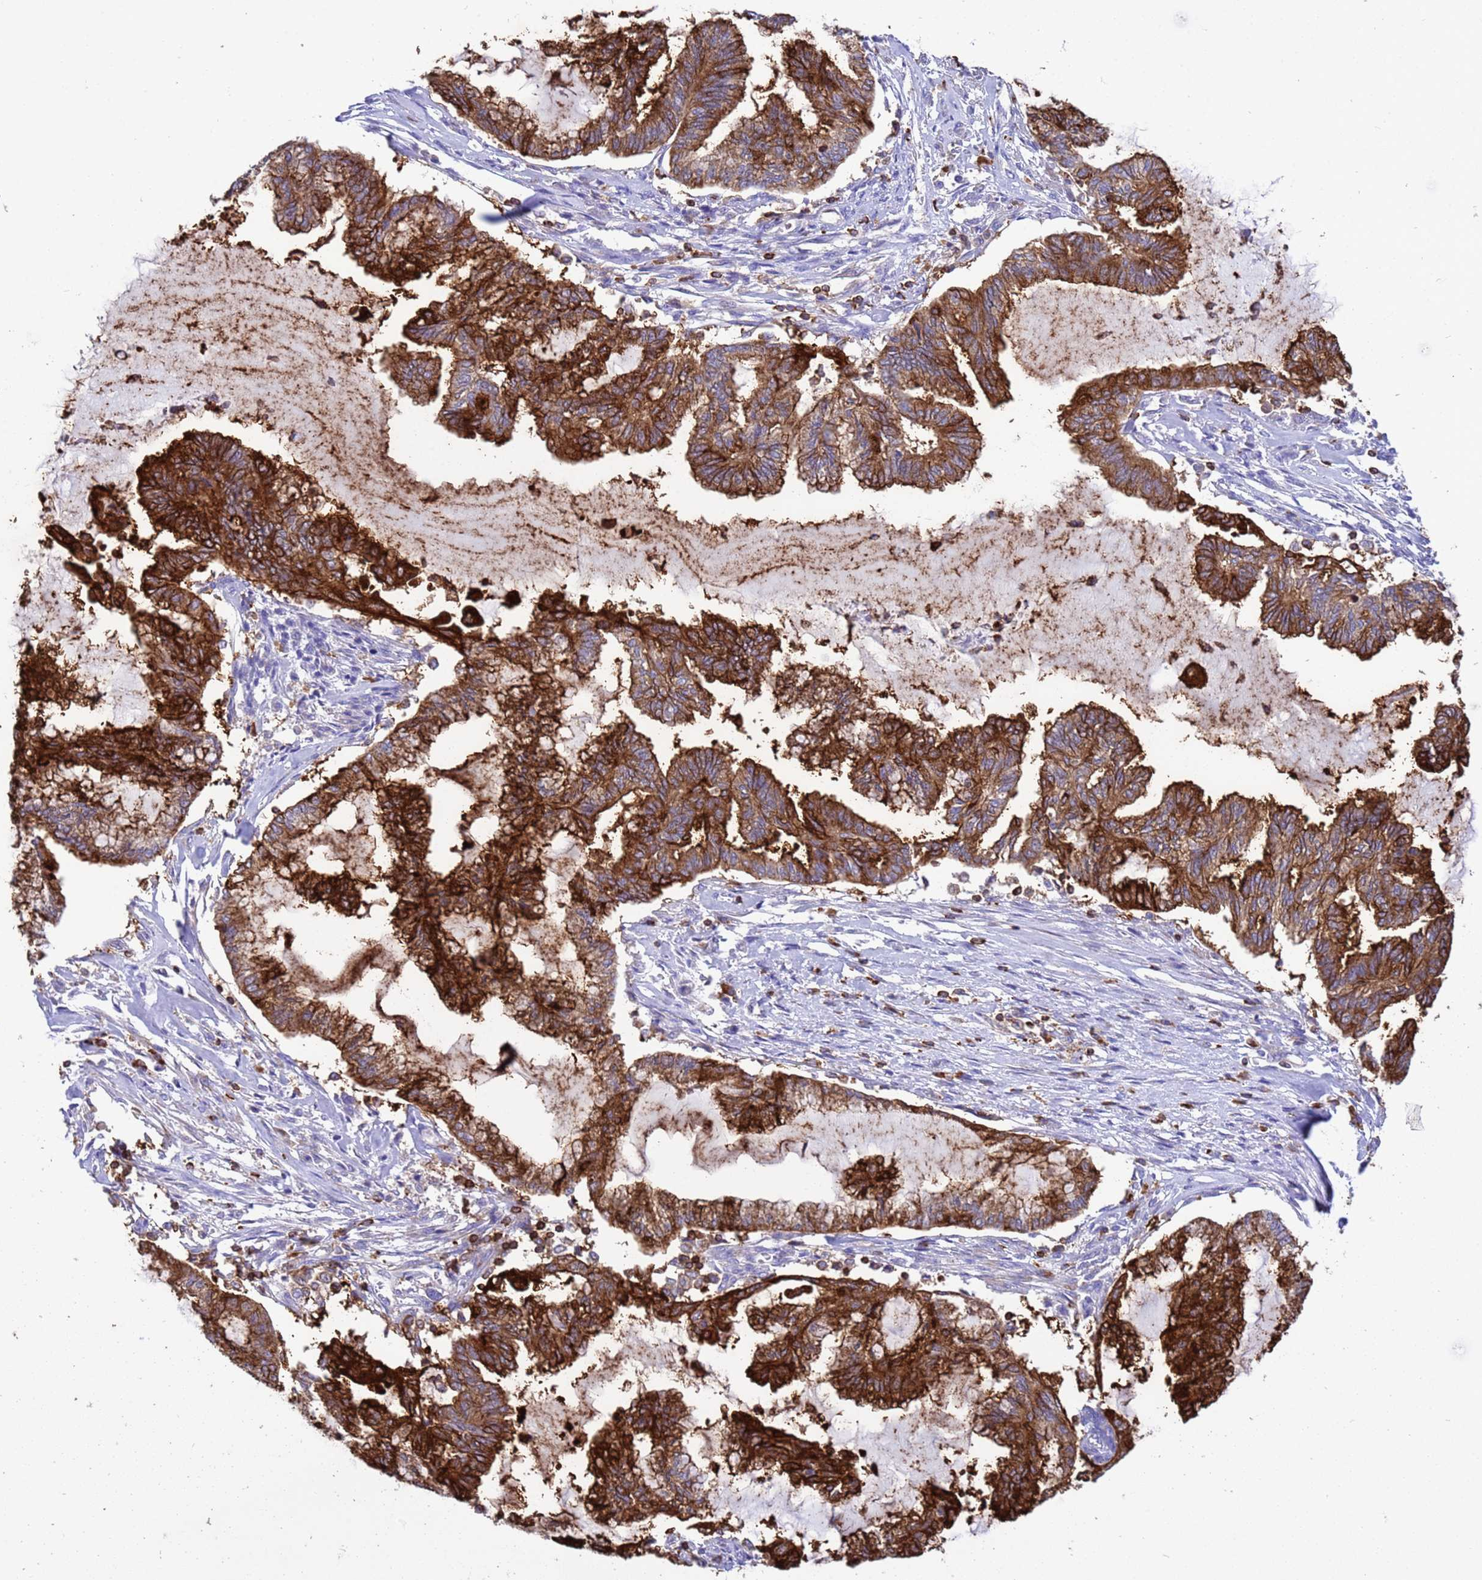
{"staining": {"intensity": "strong", "quantity": ">75%", "location": "cytoplasmic/membranous"}, "tissue": "endometrial cancer", "cell_type": "Tumor cells", "image_type": "cancer", "snomed": [{"axis": "morphology", "description": "Adenocarcinoma, NOS"}, {"axis": "topography", "description": "Endometrium"}], "caption": "Approximately >75% of tumor cells in human endometrial cancer (adenocarcinoma) exhibit strong cytoplasmic/membranous protein staining as visualized by brown immunohistochemical staining.", "gene": "EZR", "patient": {"sex": "female", "age": 86}}